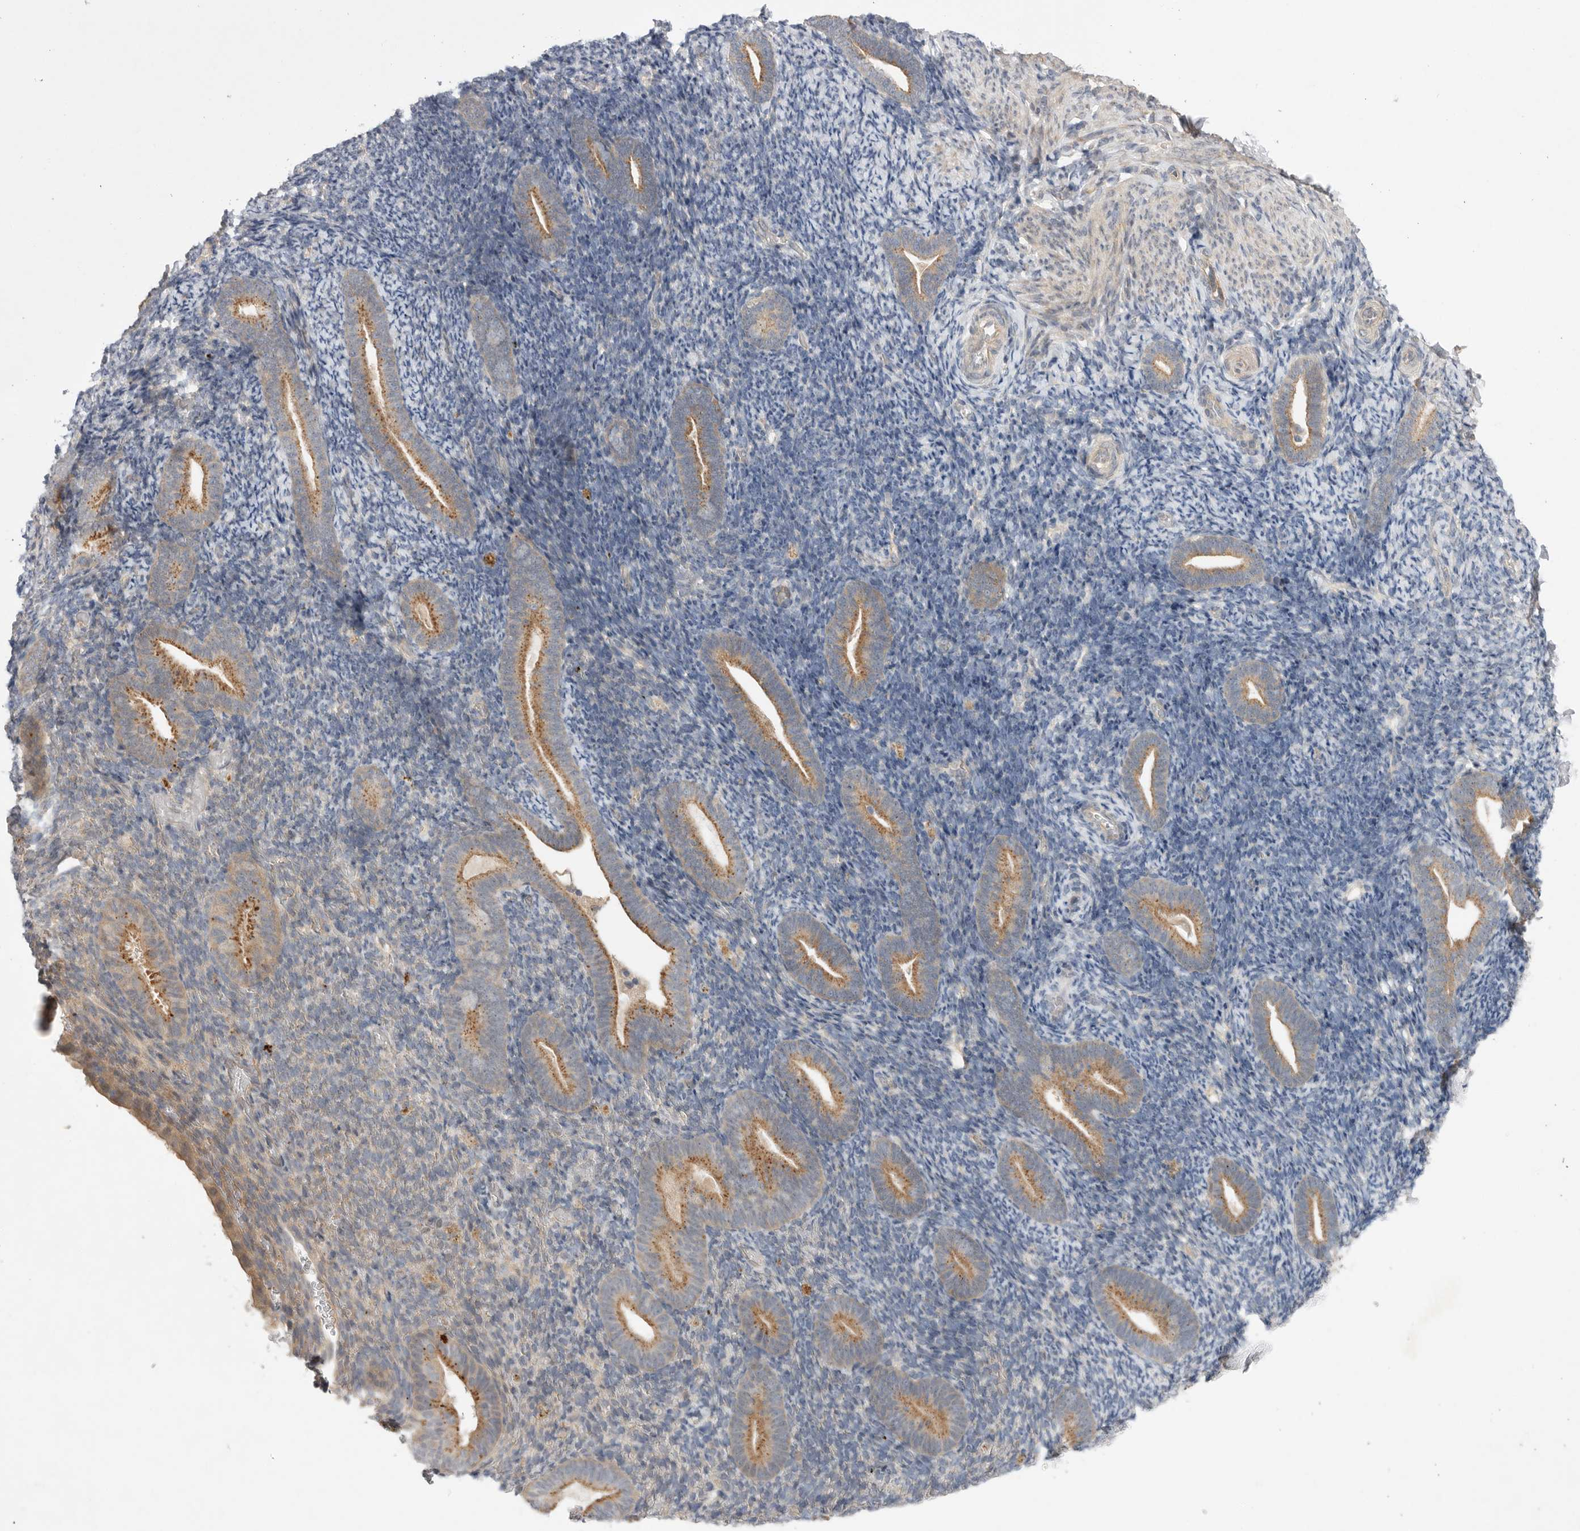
{"staining": {"intensity": "weak", "quantity": "<25%", "location": "cytoplasmic/membranous"}, "tissue": "endometrium", "cell_type": "Cells in endometrial stroma", "image_type": "normal", "snomed": [{"axis": "morphology", "description": "Normal tissue, NOS"}, {"axis": "topography", "description": "Endometrium"}], "caption": "The histopathology image reveals no staining of cells in endometrial stroma in benign endometrium. The staining was performed using DAB (3,3'-diaminobenzidine) to visualize the protein expression in brown, while the nuclei were stained in blue with hematoxylin (Magnification: 20x).", "gene": "PTPDC1", "patient": {"sex": "female", "age": 51}}